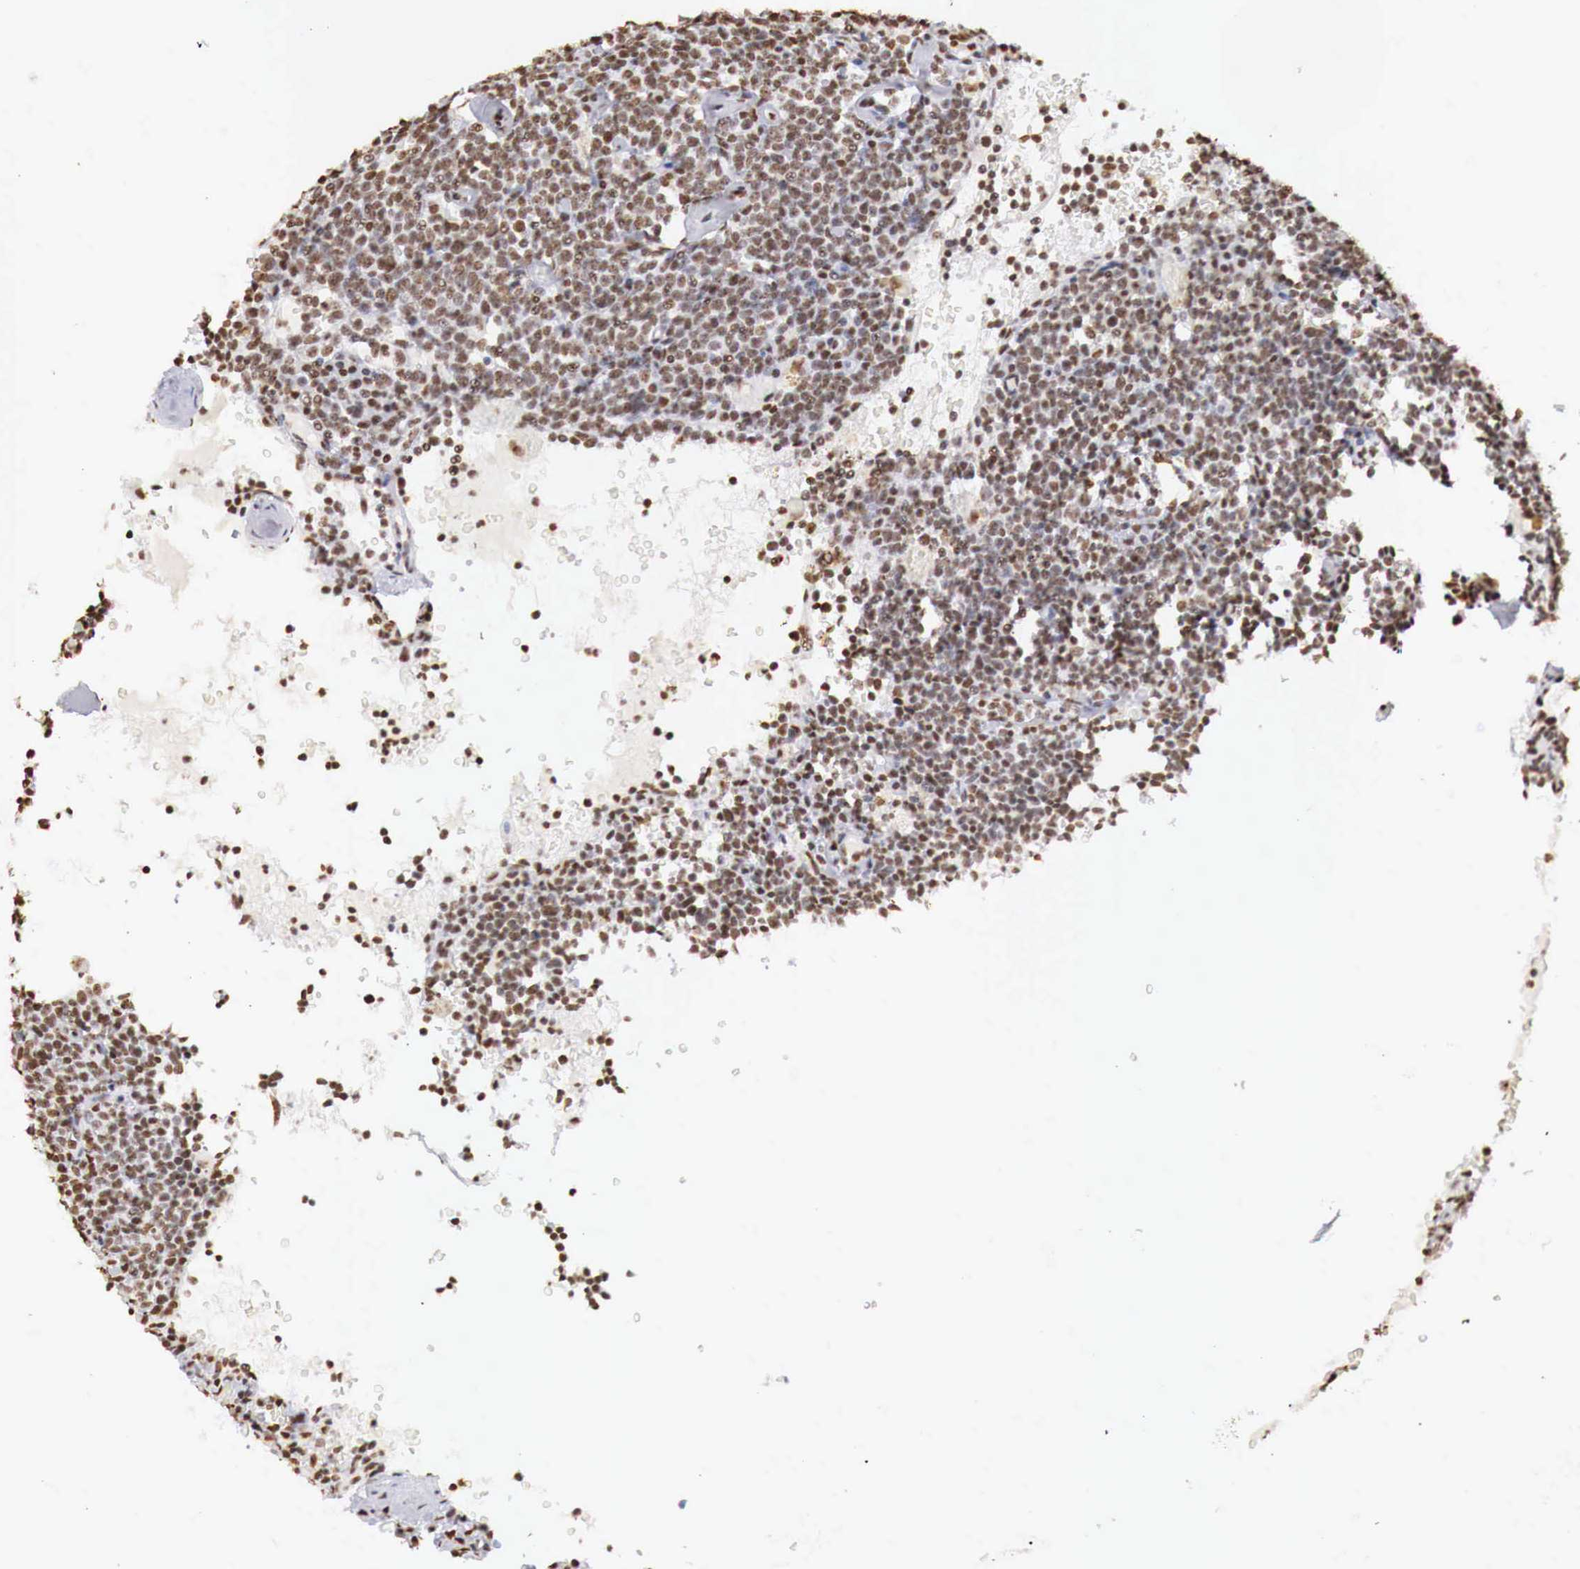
{"staining": {"intensity": "strong", "quantity": ">75%", "location": "nuclear"}, "tissue": "lymphoma", "cell_type": "Tumor cells", "image_type": "cancer", "snomed": [{"axis": "morphology", "description": "Malignant lymphoma, non-Hodgkin's type, High grade"}, {"axis": "topography", "description": "Lymph node"}], "caption": "High-grade malignant lymphoma, non-Hodgkin's type stained for a protein (brown) reveals strong nuclear positive expression in approximately >75% of tumor cells.", "gene": "DKC1", "patient": {"sex": "female", "age": 76}}